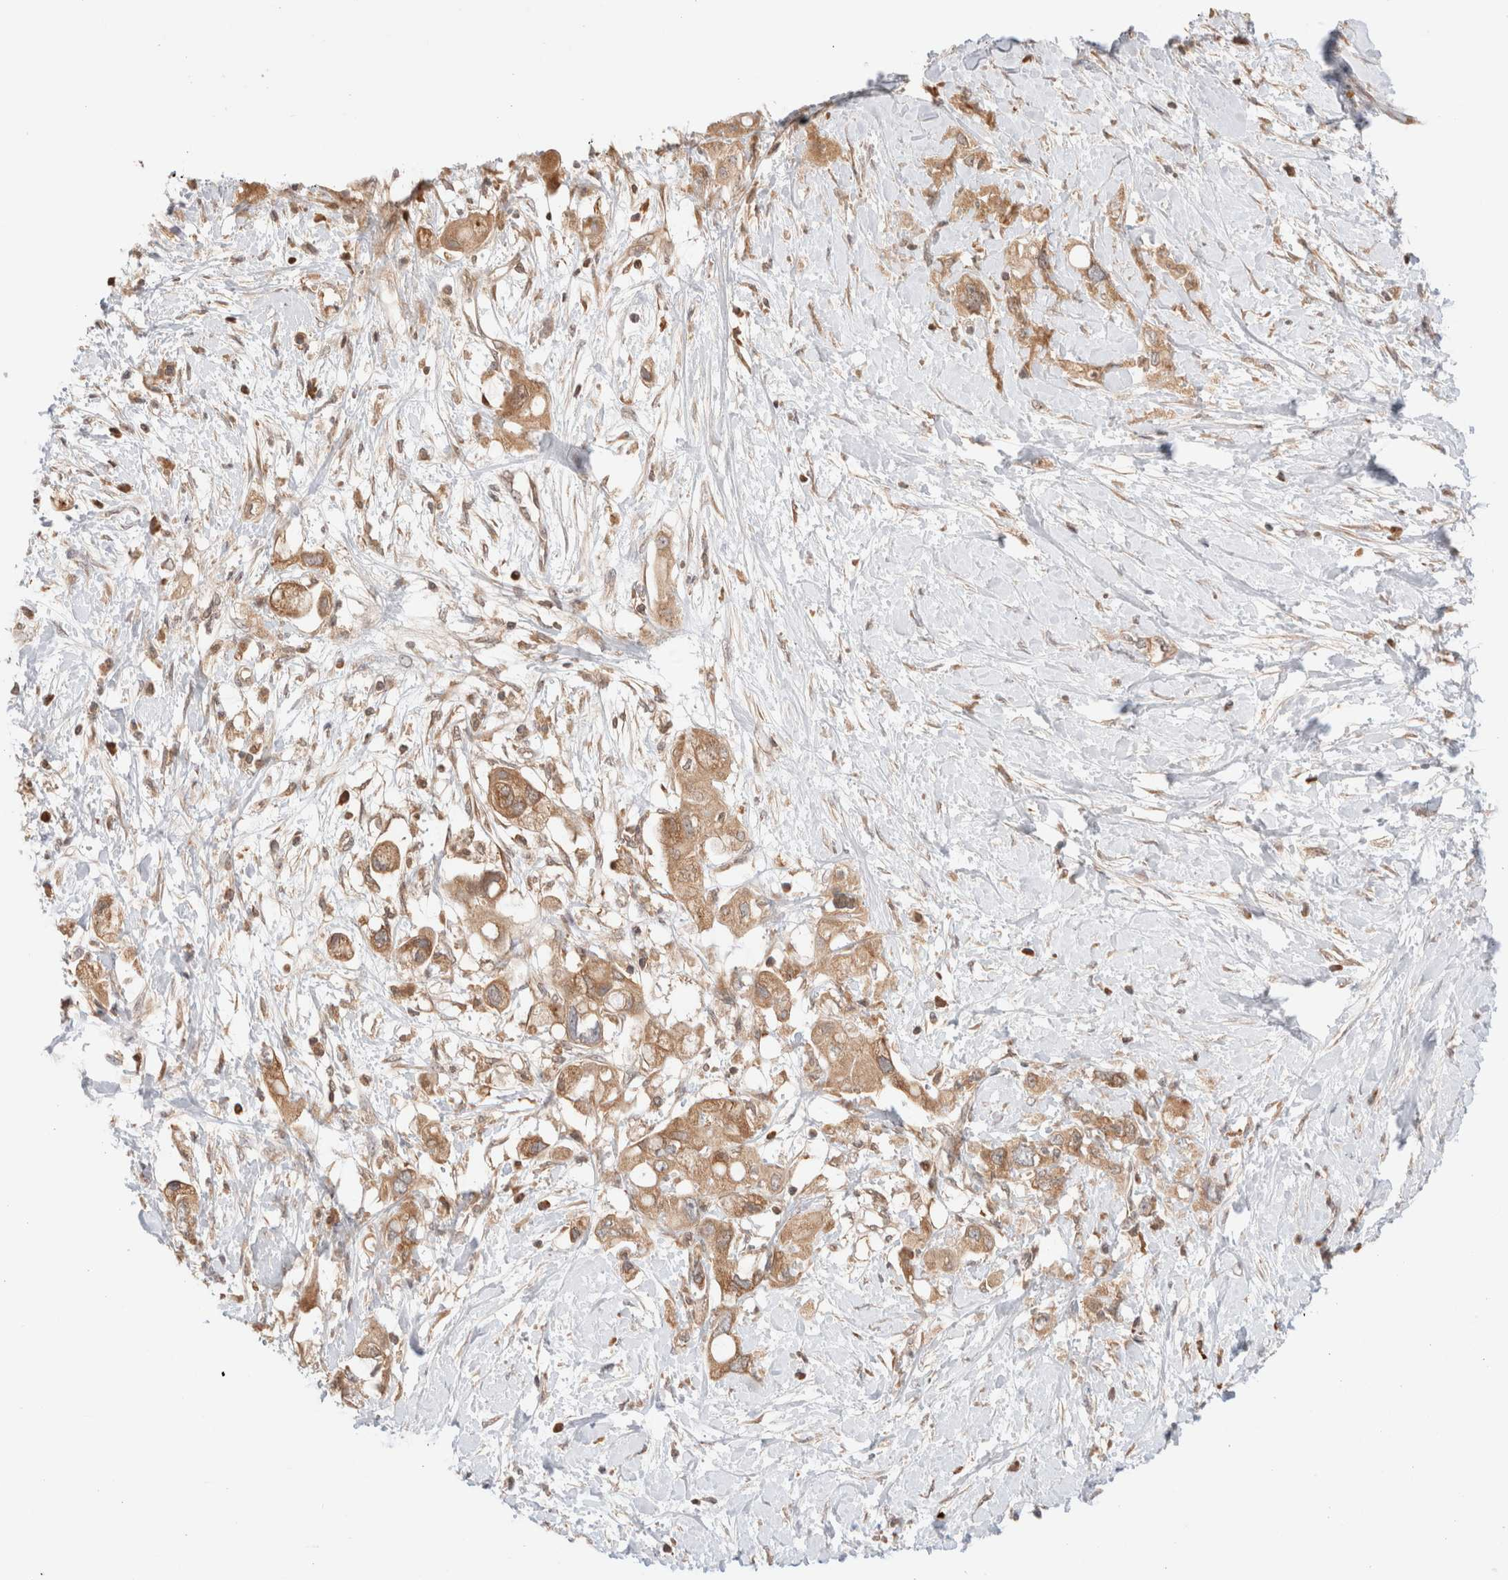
{"staining": {"intensity": "moderate", "quantity": ">75%", "location": "cytoplasmic/membranous"}, "tissue": "pancreatic cancer", "cell_type": "Tumor cells", "image_type": "cancer", "snomed": [{"axis": "morphology", "description": "Adenocarcinoma, NOS"}, {"axis": "topography", "description": "Pancreas"}], "caption": "Adenocarcinoma (pancreatic) stained for a protein (brown) shows moderate cytoplasmic/membranous positive expression in approximately >75% of tumor cells.", "gene": "XKR4", "patient": {"sex": "female", "age": 56}}